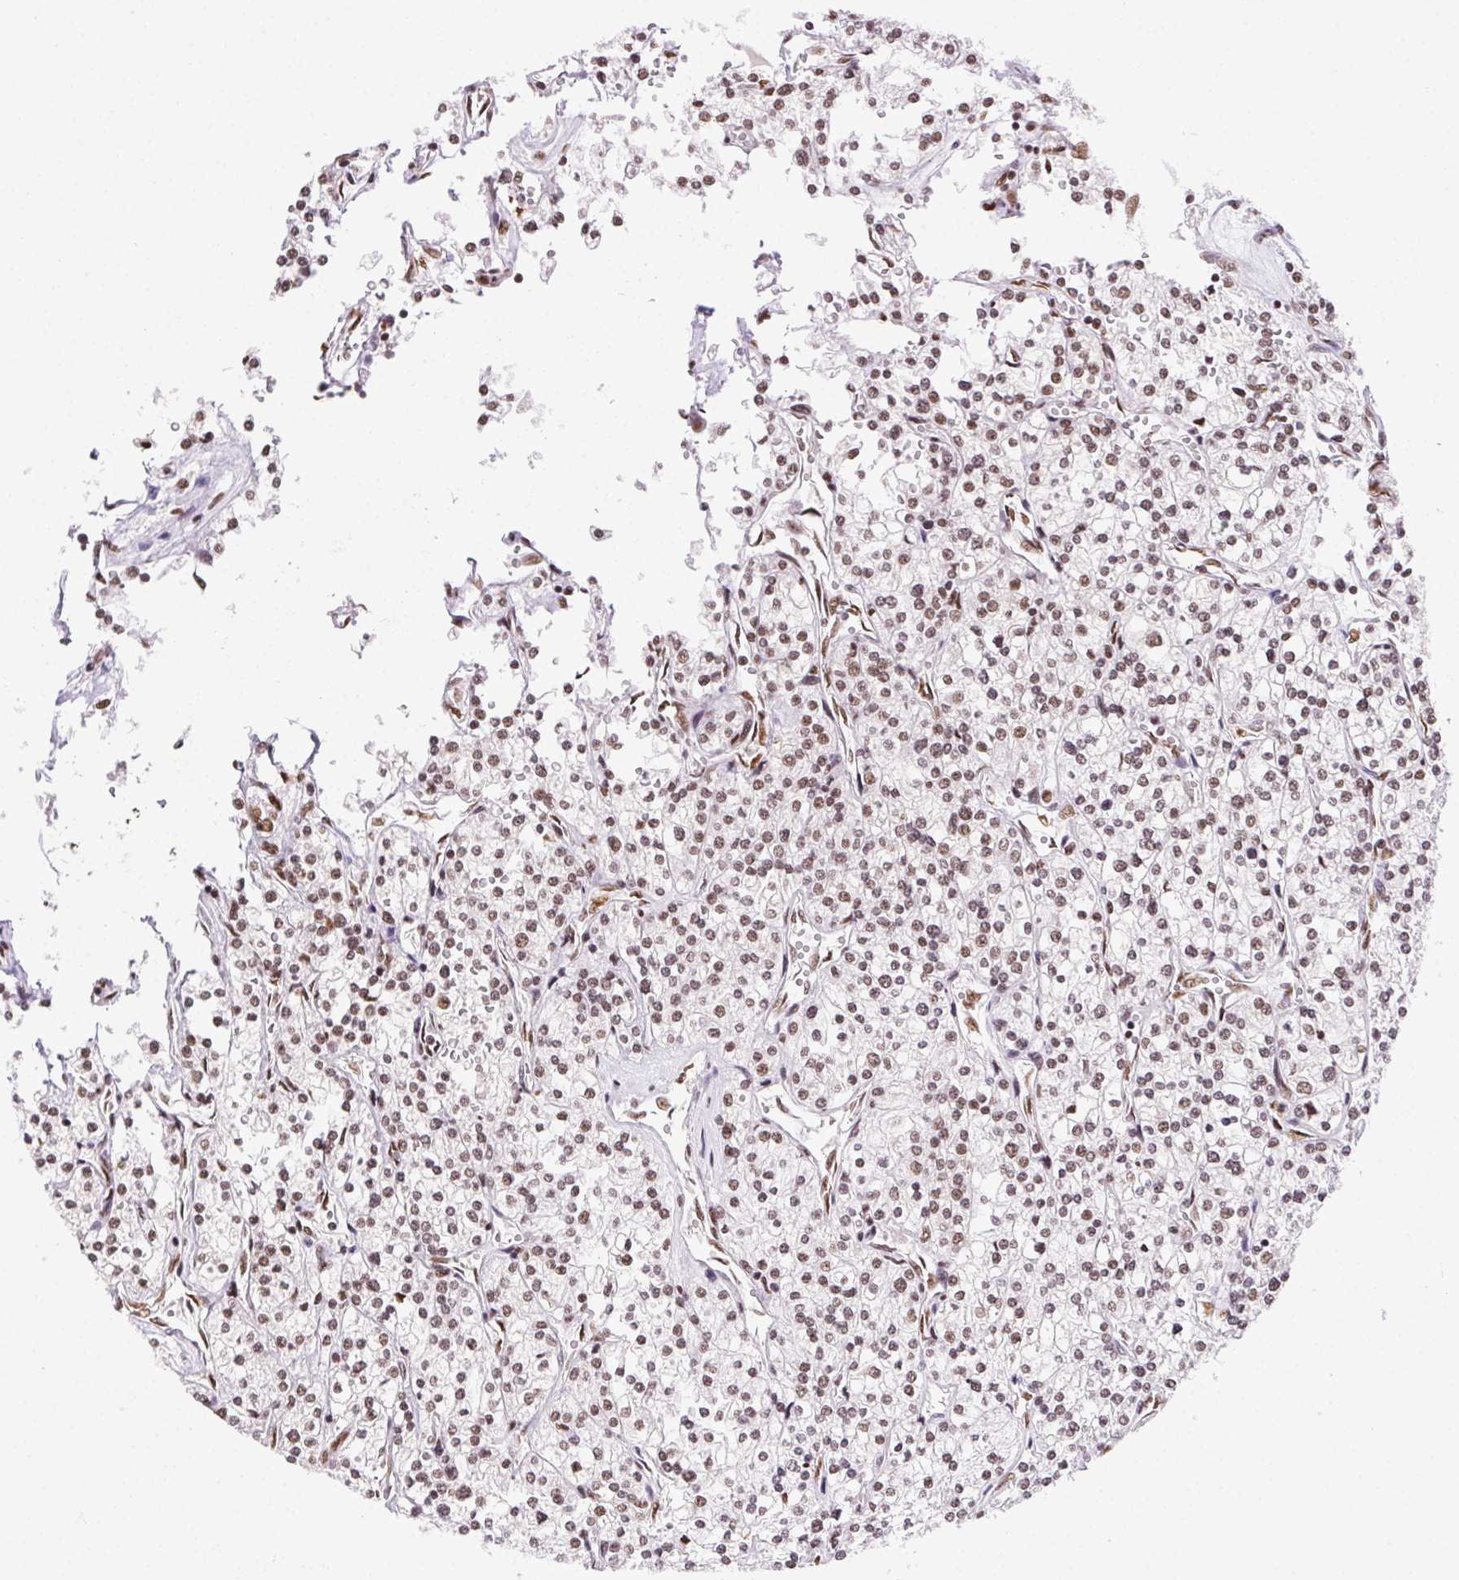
{"staining": {"intensity": "moderate", "quantity": ">75%", "location": "nuclear"}, "tissue": "renal cancer", "cell_type": "Tumor cells", "image_type": "cancer", "snomed": [{"axis": "morphology", "description": "Adenocarcinoma, NOS"}, {"axis": "topography", "description": "Kidney"}], "caption": "About >75% of tumor cells in adenocarcinoma (renal) display moderate nuclear protein staining as visualized by brown immunohistochemical staining.", "gene": "TRA2B", "patient": {"sex": "male", "age": 80}}